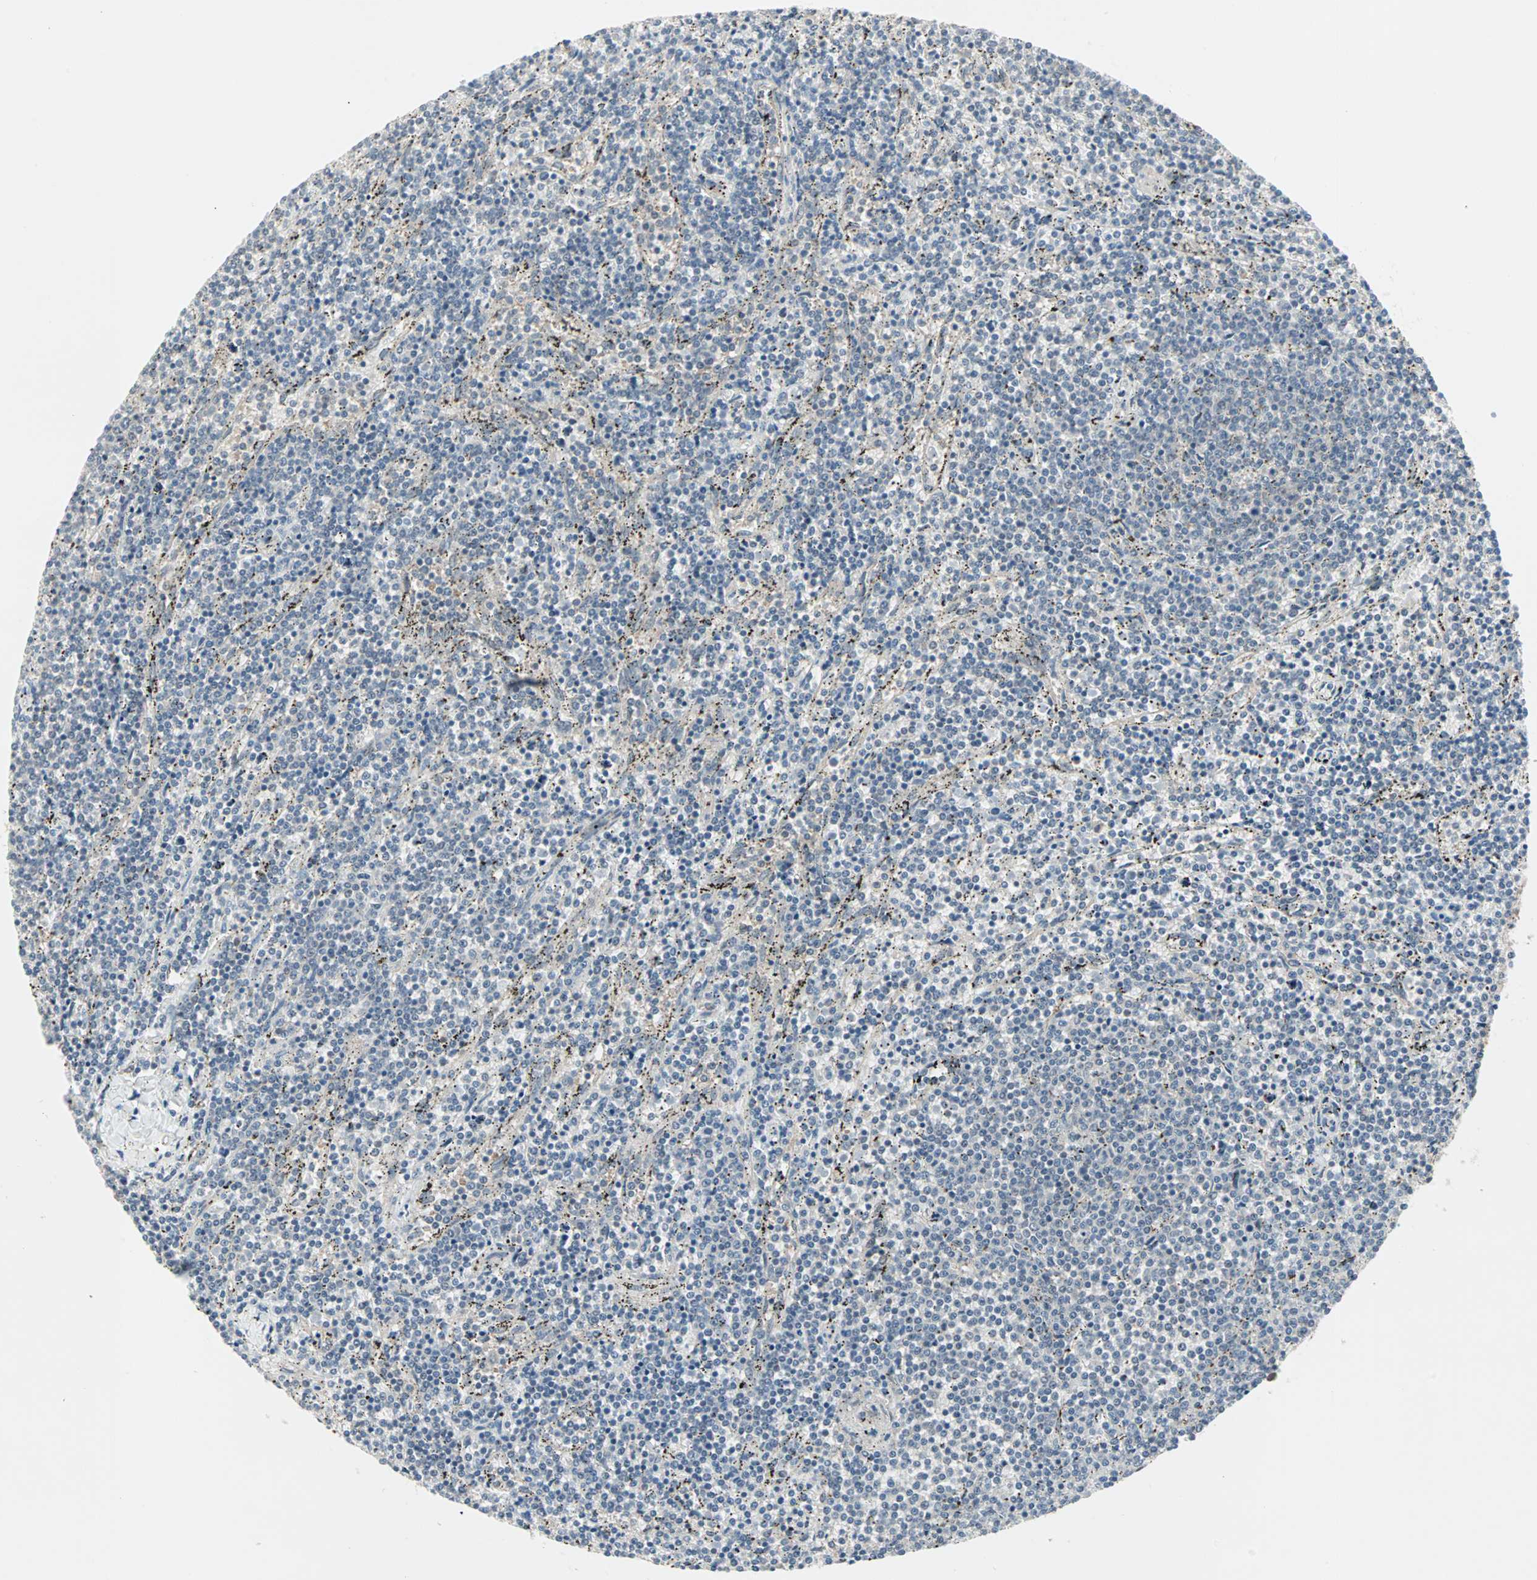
{"staining": {"intensity": "negative", "quantity": "none", "location": "none"}, "tissue": "lymphoma", "cell_type": "Tumor cells", "image_type": "cancer", "snomed": [{"axis": "morphology", "description": "Malignant lymphoma, non-Hodgkin's type, Low grade"}, {"axis": "topography", "description": "Spleen"}], "caption": "This is an IHC histopathology image of low-grade malignant lymphoma, non-Hodgkin's type. There is no positivity in tumor cells.", "gene": "PTPA", "patient": {"sex": "female", "age": 50}}